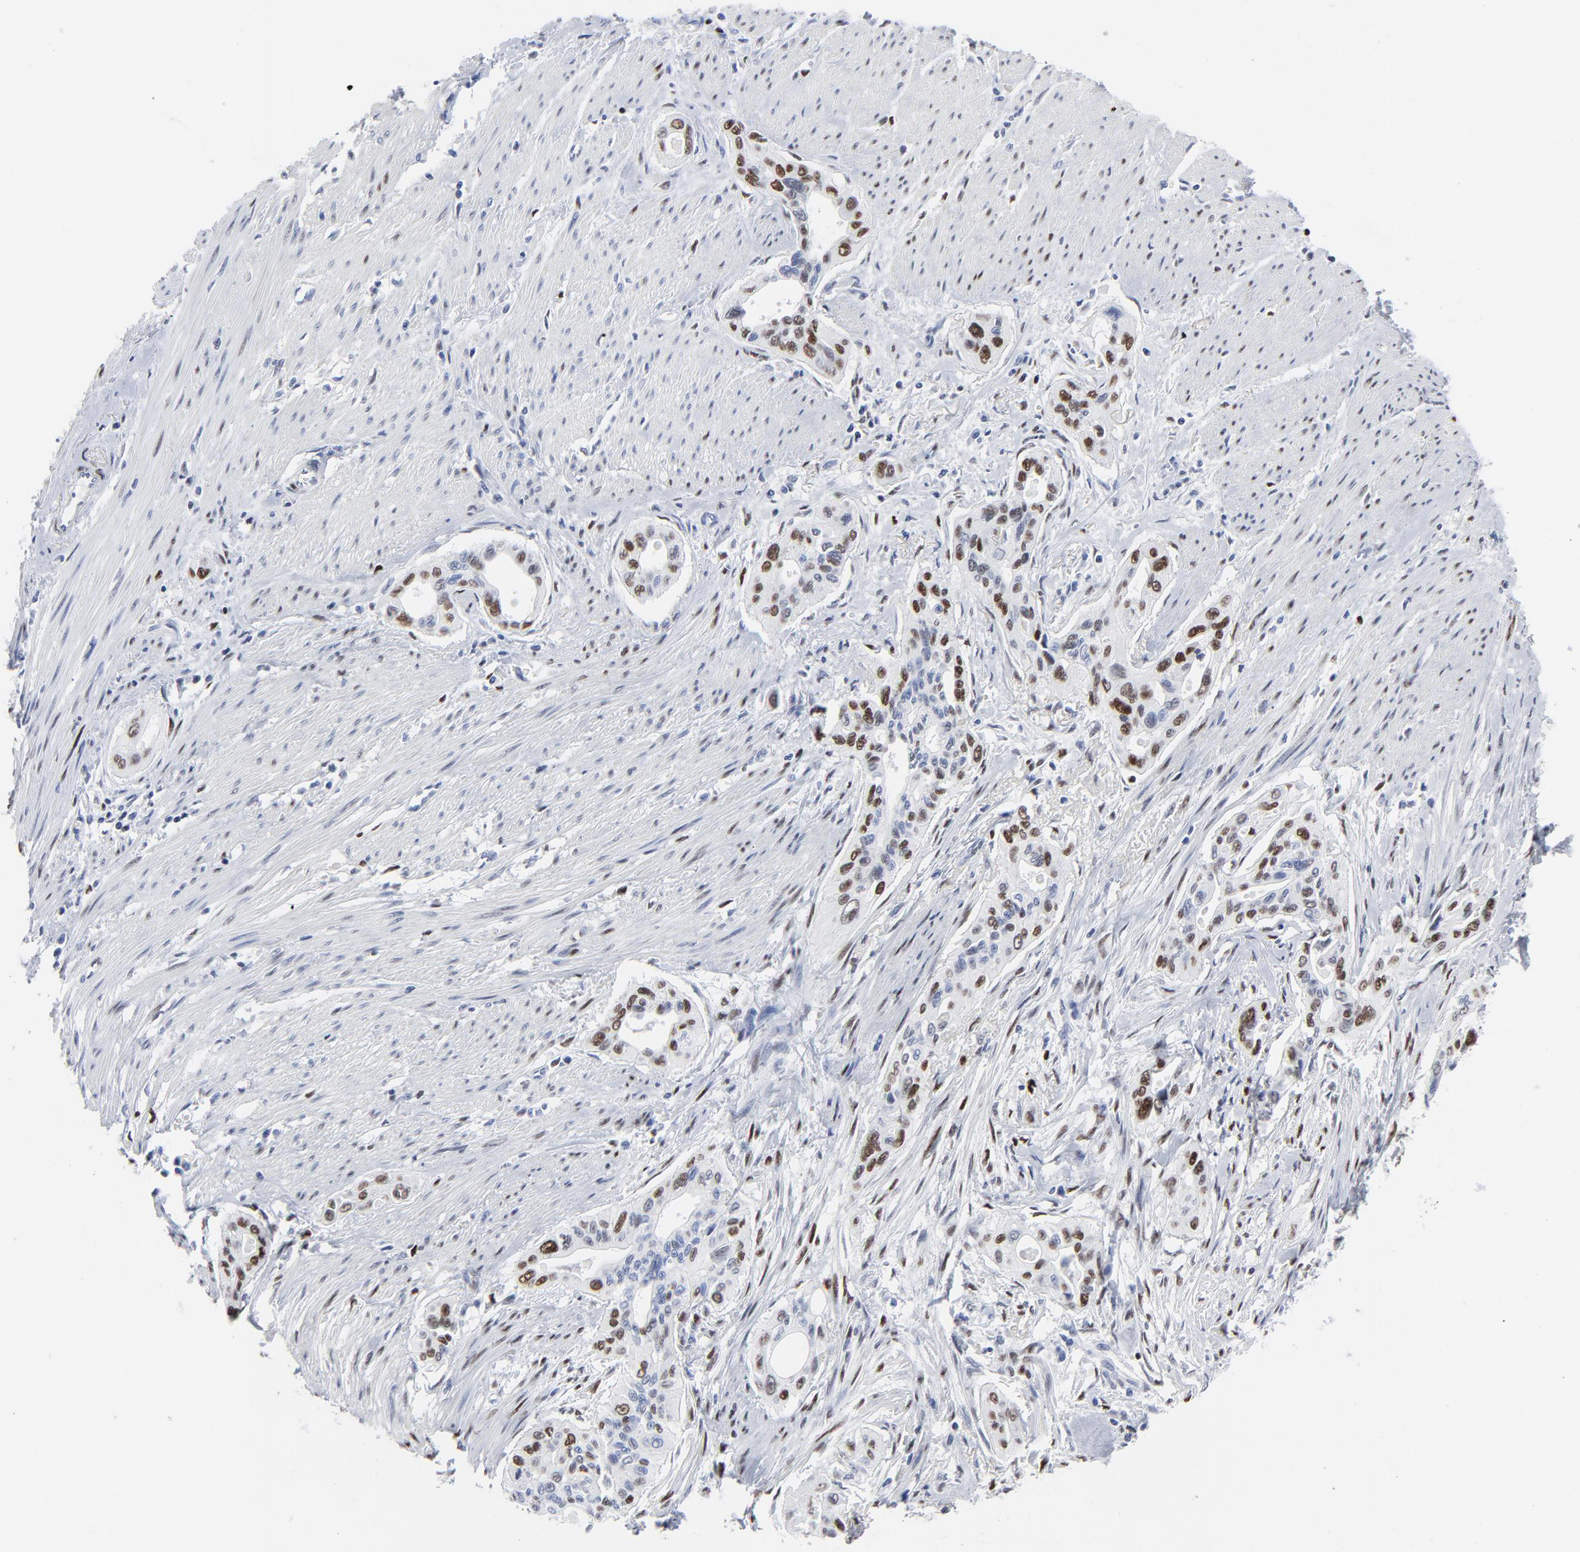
{"staining": {"intensity": "moderate", "quantity": "25%-75%", "location": "nuclear"}, "tissue": "pancreatic cancer", "cell_type": "Tumor cells", "image_type": "cancer", "snomed": [{"axis": "morphology", "description": "Adenocarcinoma, NOS"}, {"axis": "topography", "description": "Pancreas"}], "caption": "Immunohistochemical staining of pancreatic cancer demonstrates moderate nuclear protein staining in about 25%-75% of tumor cells.", "gene": "JUN", "patient": {"sex": "male", "age": 77}}